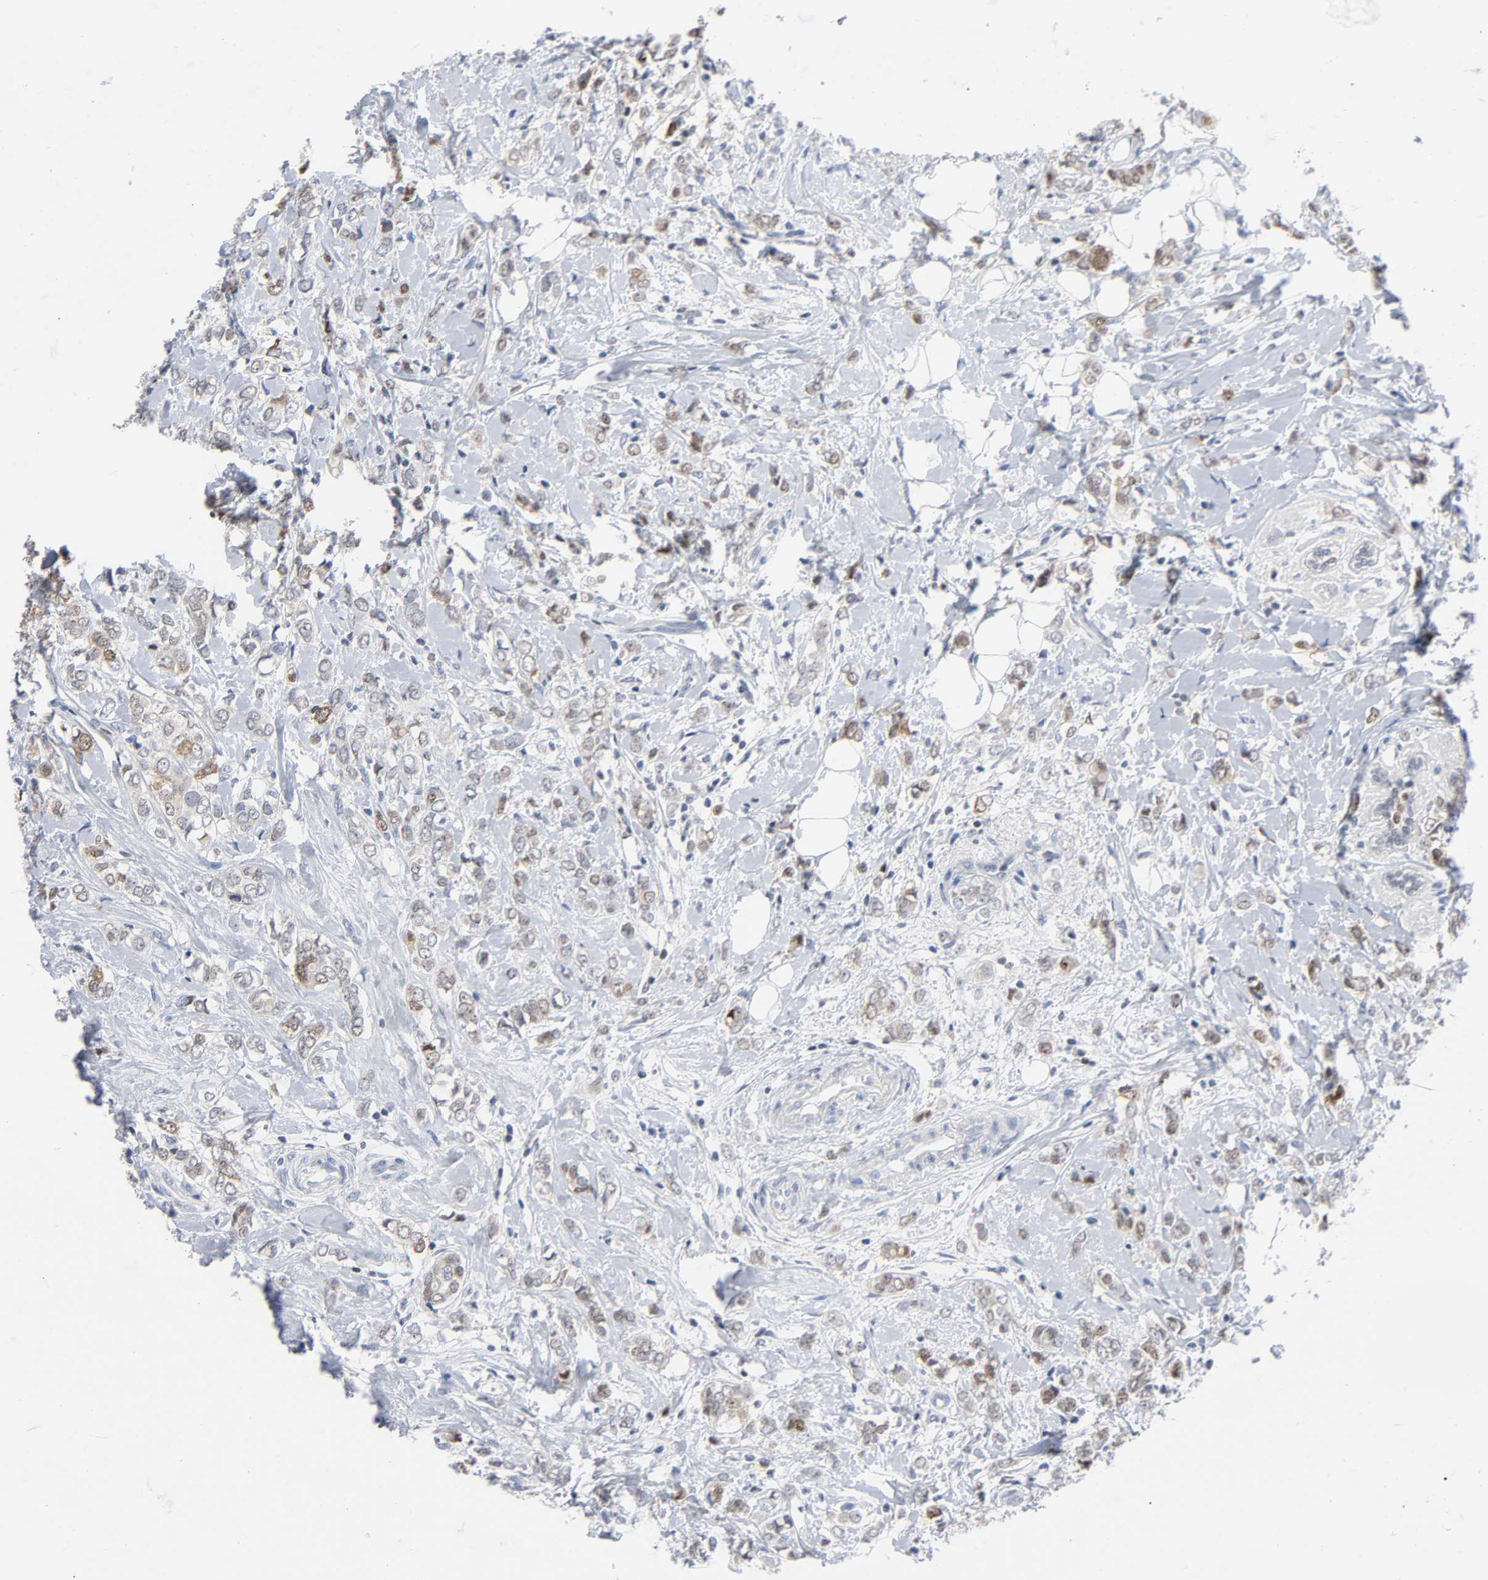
{"staining": {"intensity": "weak", "quantity": "25%-75%", "location": "cytoplasmic/membranous,nuclear"}, "tissue": "breast cancer", "cell_type": "Tumor cells", "image_type": "cancer", "snomed": [{"axis": "morphology", "description": "Normal tissue, NOS"}, {"axis": "morphology", "description": "Lobular carcinoma"}, {"axis": "topography", "description": "Breast"}], "caption": "Tumor cells show weak cytoplasmic/membranous and nuclear expression in about 25%-75% of cells in breast cancer (lobular carcinoma). Immunohistochemistry stains the protein of interest in brown and the nuclei are stained blue.", "gene": "WEE1", "patient": {"sex": "female", "age": 47}}